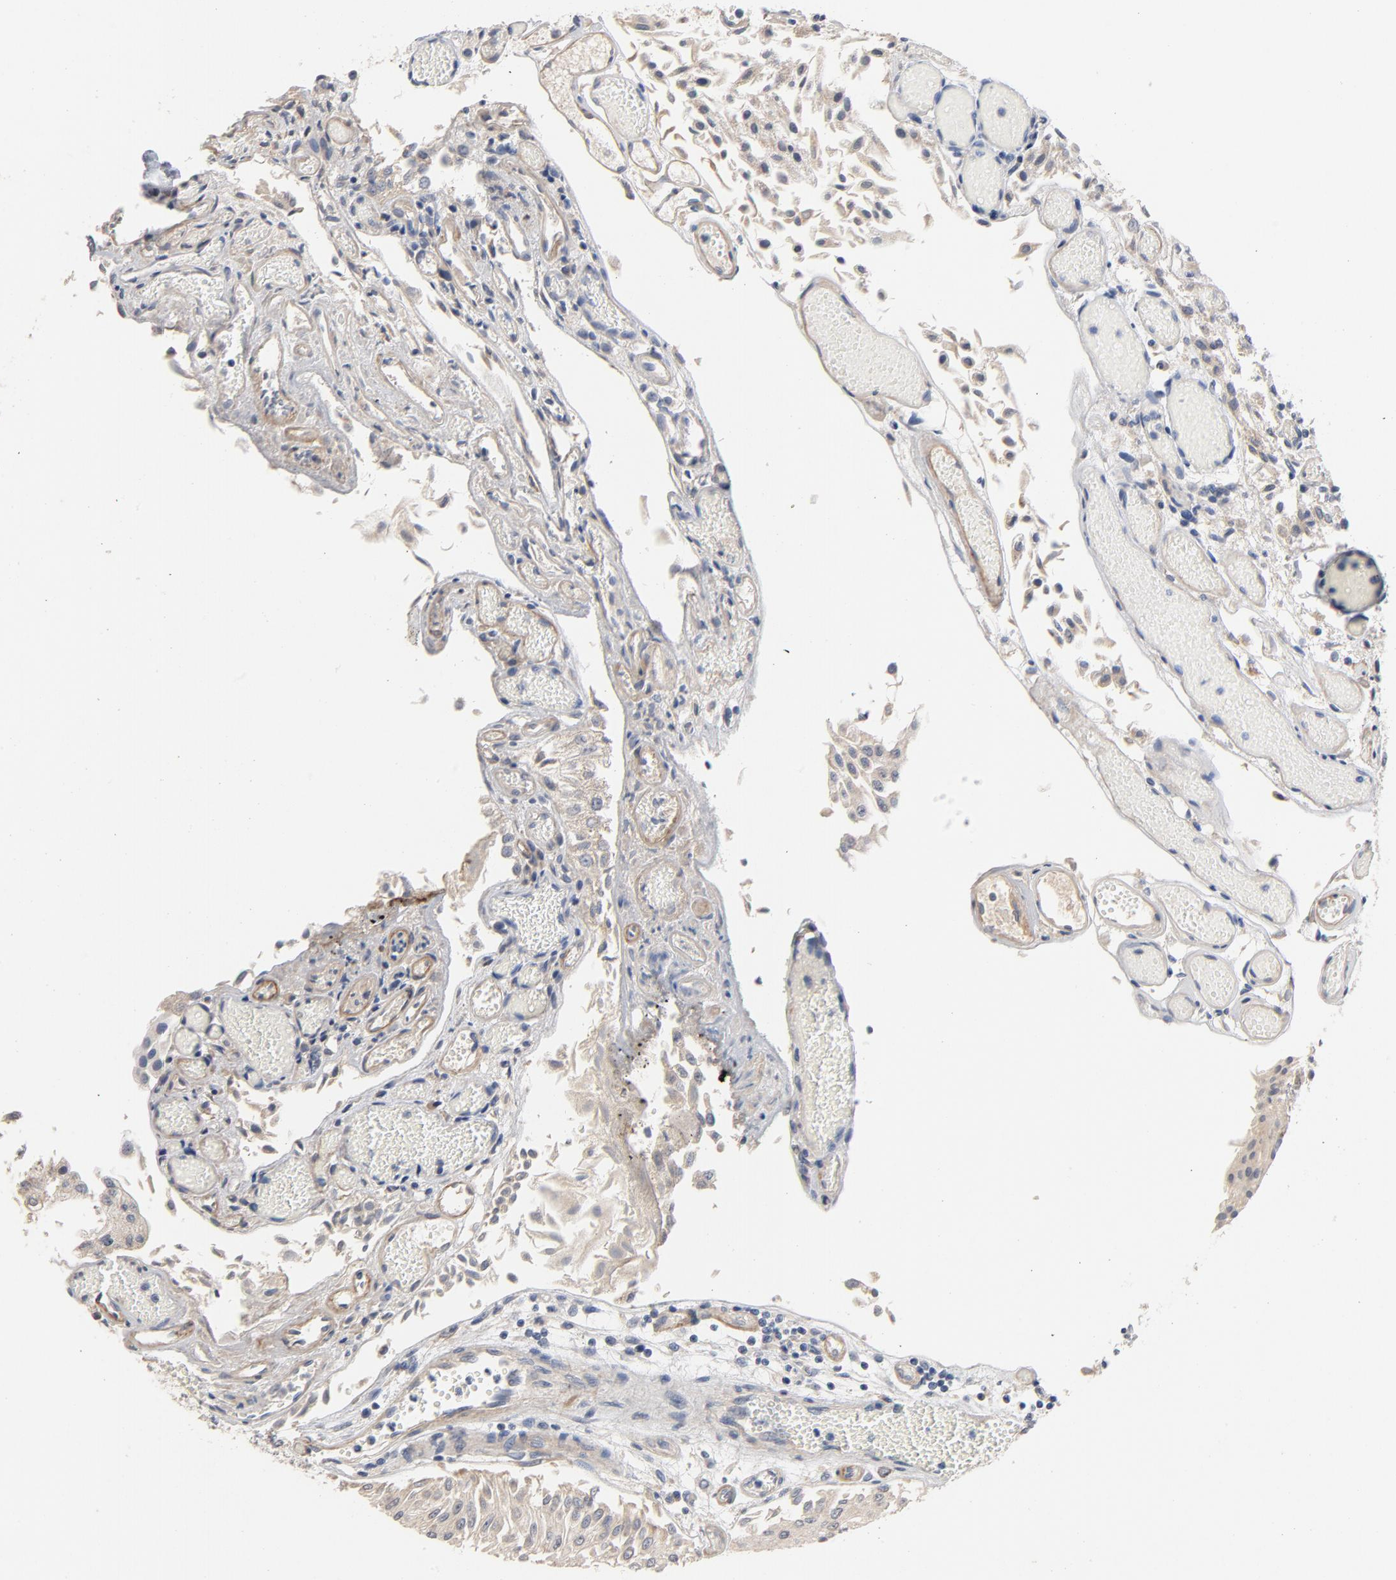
{"staining": {"intensity": "weak", "quantity": ">75%", "location": "cytoplasmic/membranous"}, "tissue": "urothelial cancer", "cell_type": "Tumor cells", "image_type": "cancer", "snomed": [{"axis": "morphology", "description": "Urothelial carcinoma, Low grade"}, {"axis": "topography", "description": "Urinary bladder"}], "caption": "High-magnification brightfield microscopy of low-grade urothelial carcinoma stained with DAB (brown) and counterstained with hematoxylin (blue). tumor cells exhibit weak cytoplasmic/membranous staining is appreciated in about>75% of cells. Immunohistochemistry stains the protein in brown and the nuclei are stained blue.", "gene": "CCDC134", "patient": {"sex": "male", "age": 86}}